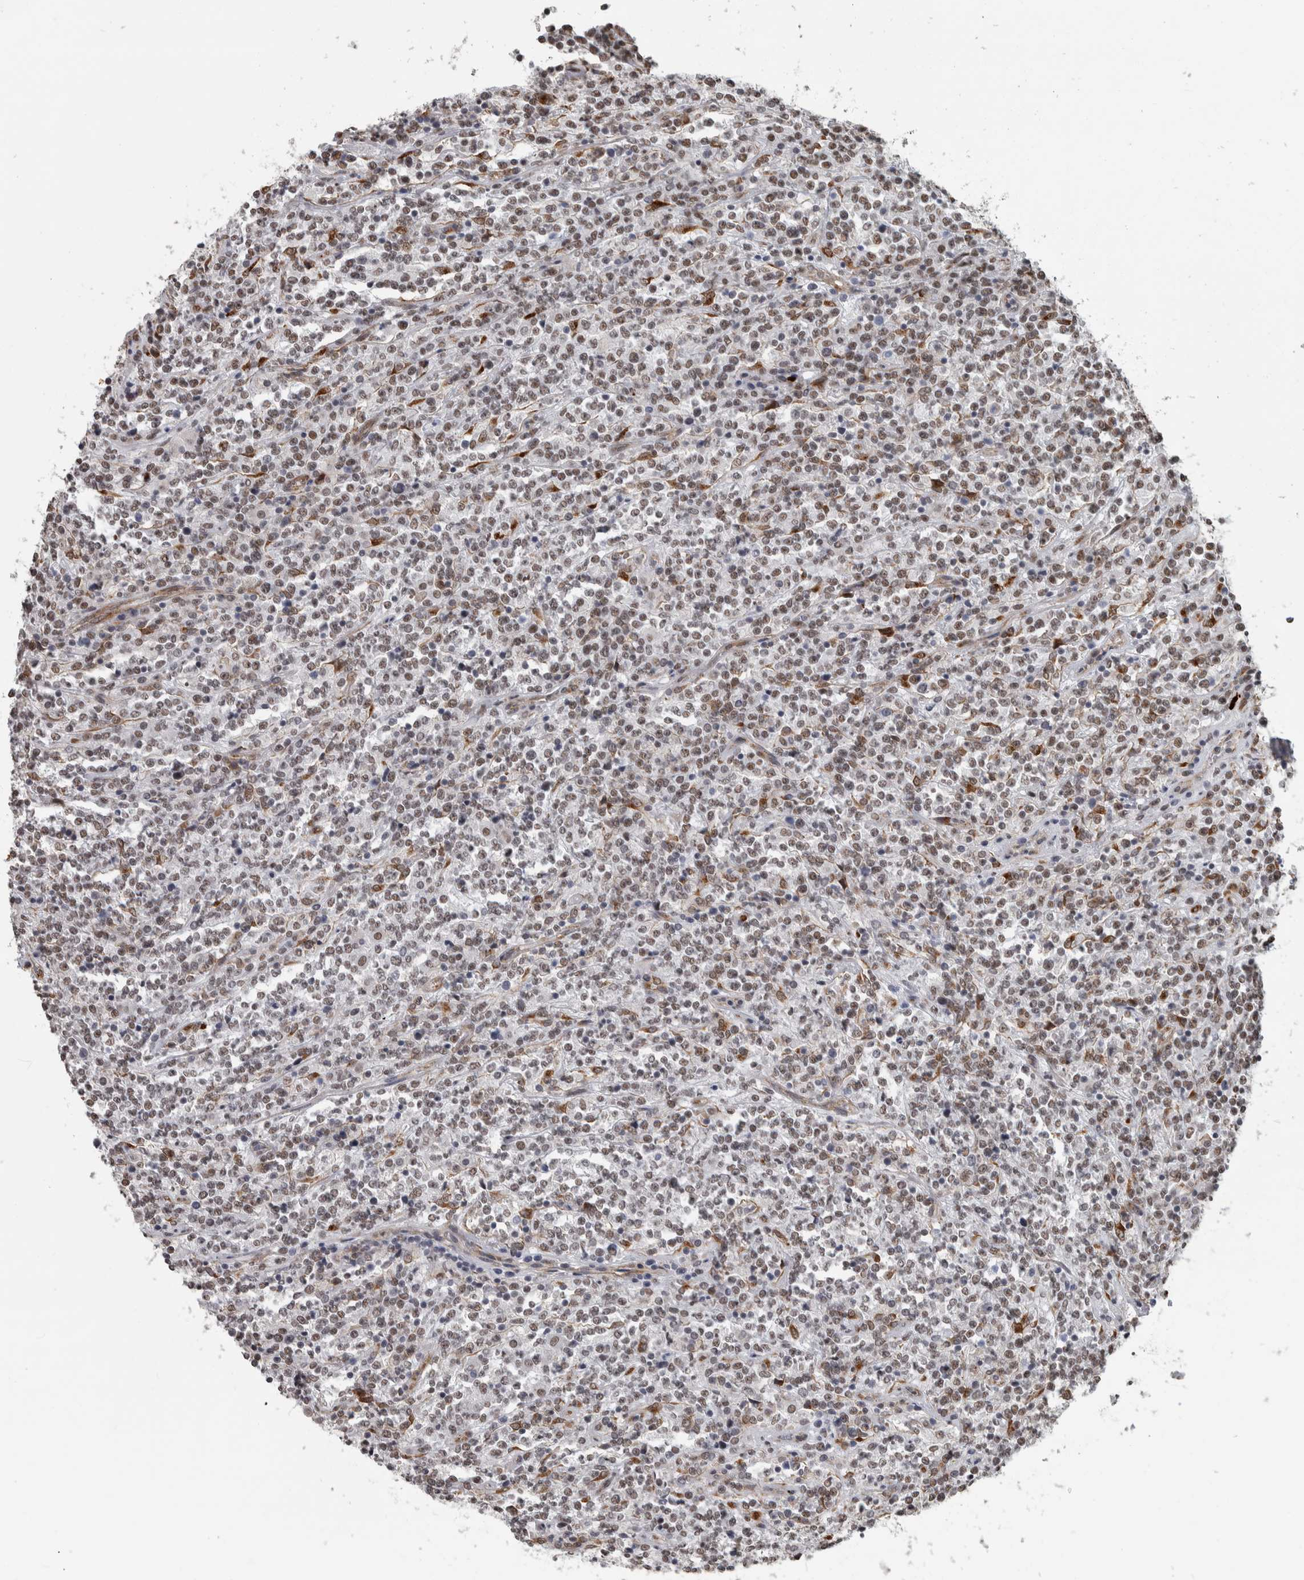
{"staining": {"intensity": "weak", "quantity": ">75%", "location": "nuclear"}, "tissue": "lymphoma", "cell_type": "Tumor cells", "image_type": "cancer", "snomed": [{"axis": "morphology", "description": "Malignant lymphoma, non-Hodgkin's type, High grade"}, {"axis": "topography", "description": "Soft tissue"}], "caption": "Protein analysis of high-grade malignant lymphoma, non-Hodgkin's type tissue shows weak nuclear expression in approximately >75% of tumor cells.", "gene": "DDX42", "patient": {"sex": "male", "age": 18}}